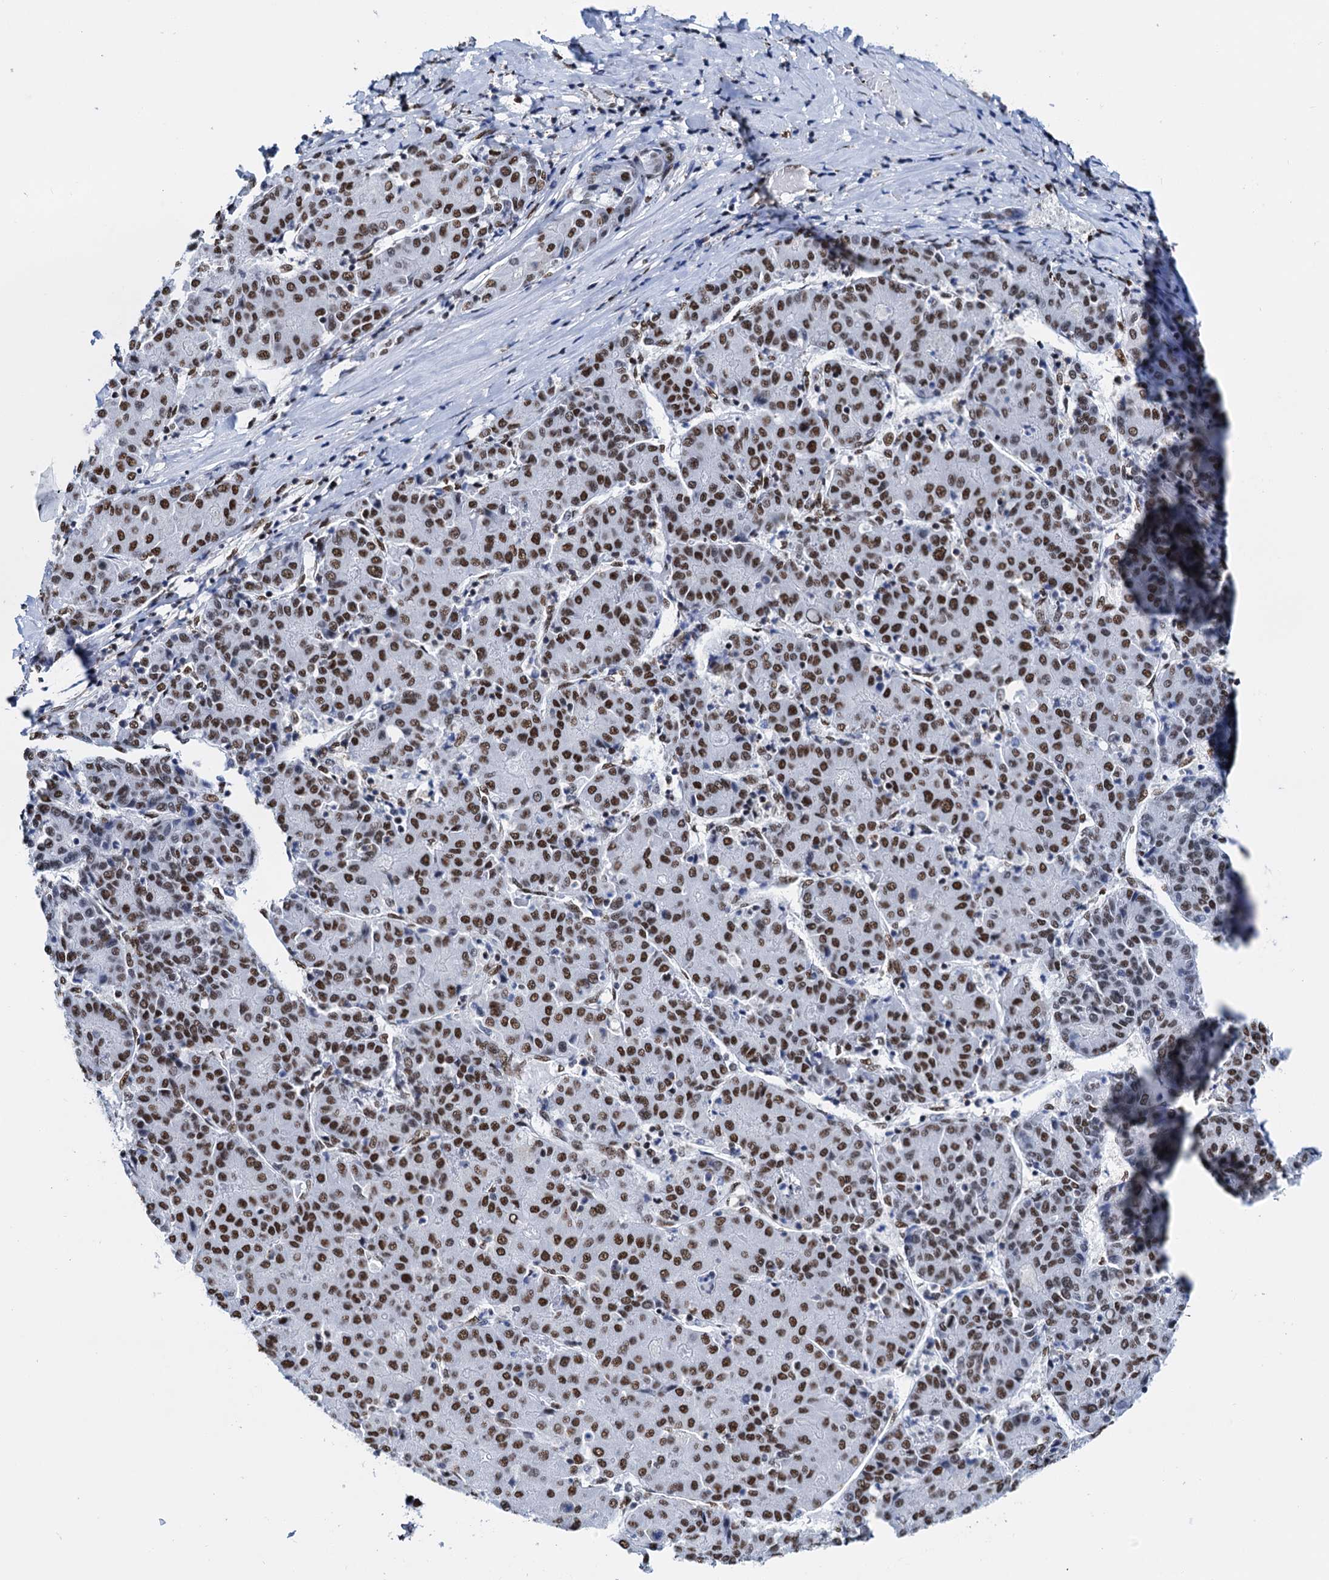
{"staining": {"intensity": "strong", "quantity": ">75%", "location": "nuclear"}, "tissue": "liver cancer", "cell_type": "Tumor cells", "image_type": "cancer", "snomed": [{"axis": "morphology", "description": "Carcinoma, Hepatocellular, NOS"}, {"axis": "topography", "description": "Liver"}], "caption": "Approximately >75% of tumor cells in human liver cancer (hepatocellular carcinoma) display strong nuclear protein staining as visualized by brown immunohistochemical staining.", "gene": "SLTM", "patient": {"sex": "male", "age": 65}}